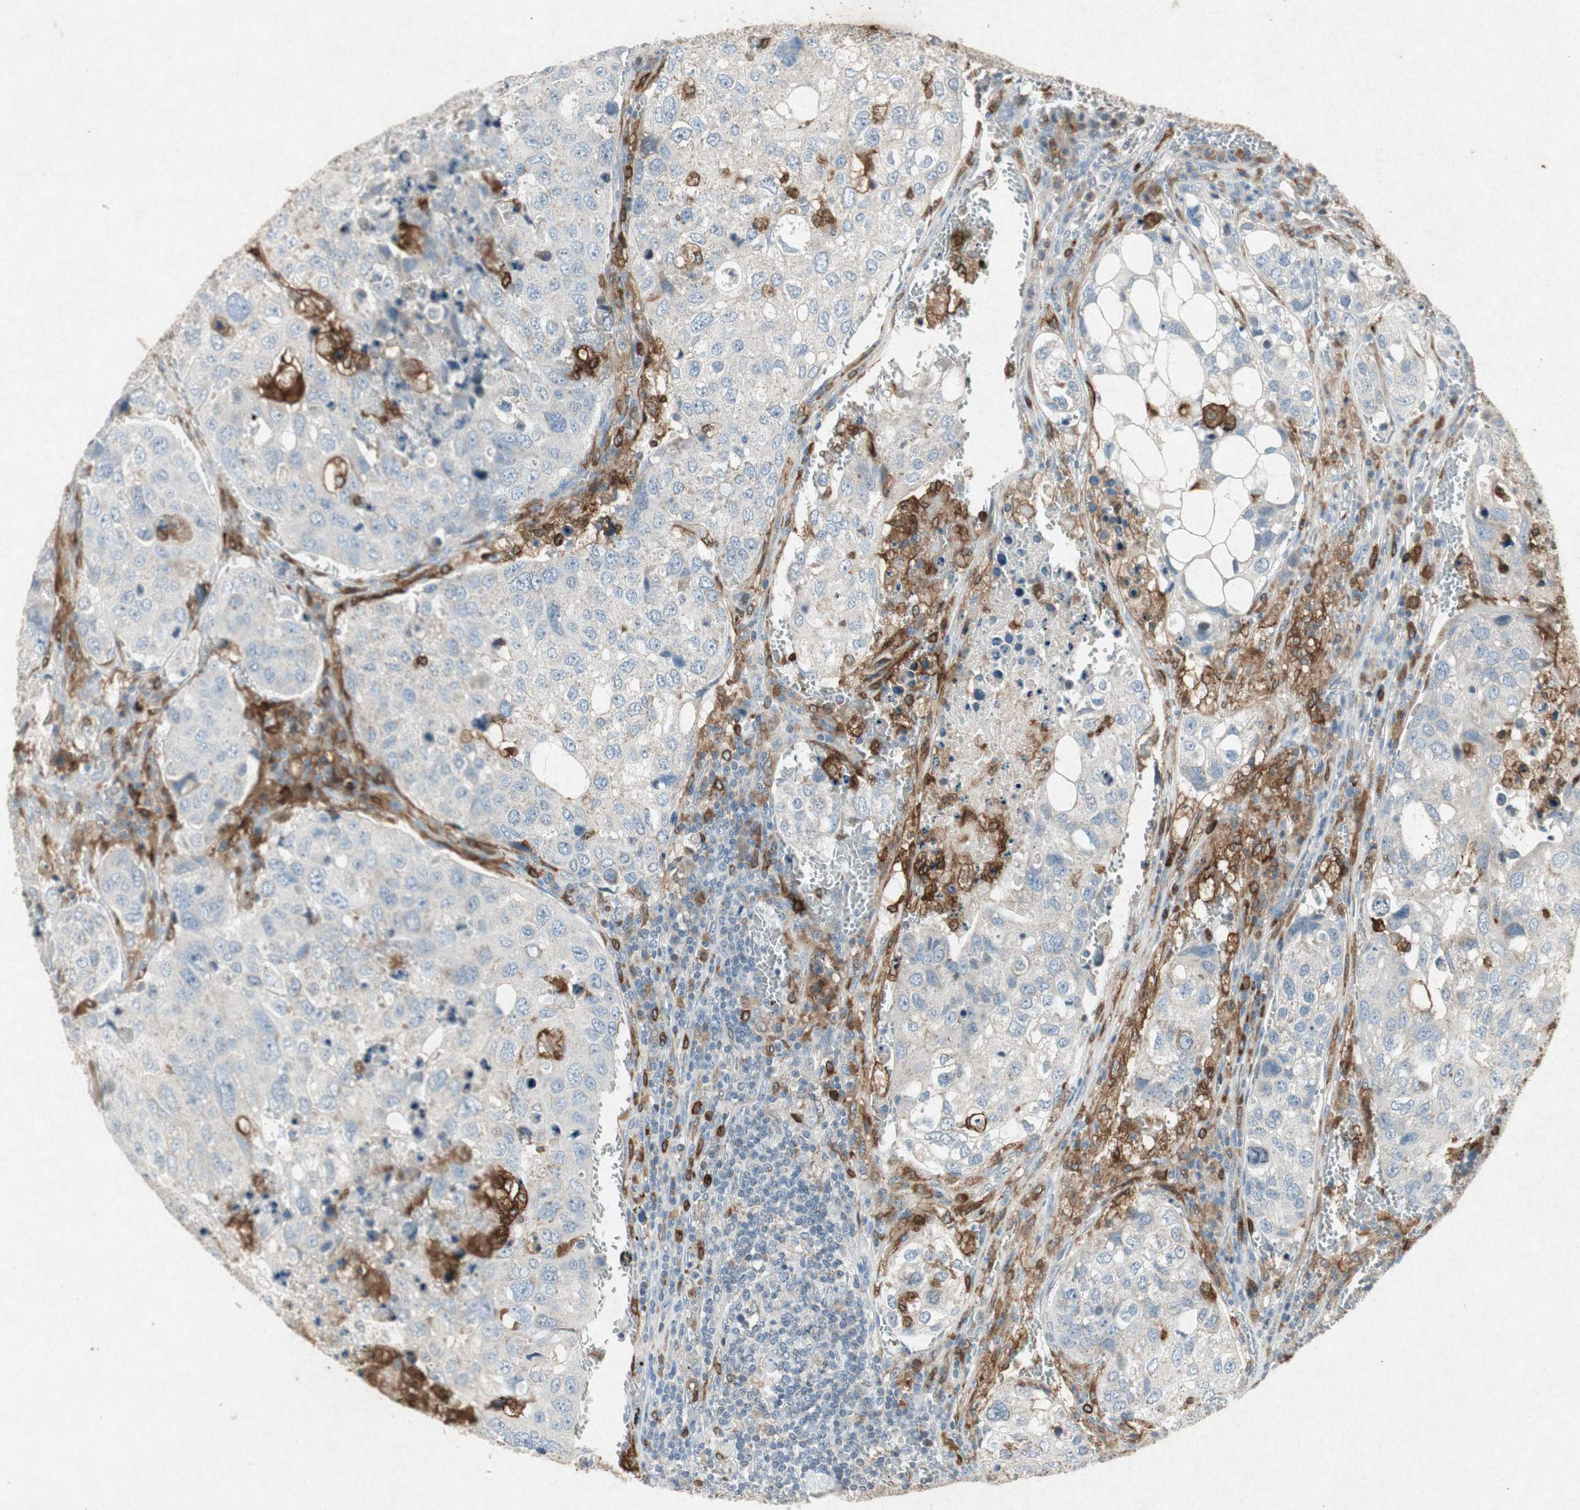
{"staining": {"intensity": "negative", "quantity": "none", "location": "none"}, "tissue": "urothelial cancer", "cell_type": "Tumor cells", "image_type": "cancer", "snomed": [{"axis": "morphology", "description": "Urothelial carcinoma, High grade"}, {"axis": "topography", "description": "Lymph node"}, {"axis": "topography", "description": "Urinary bladder"}], "caption": "Immunohistochemical staining of human urothelial cancer exhibits no significant staining in tumor cells.", "gene": "TYROBP", "patient": {"sex": "male", "age": 51}}